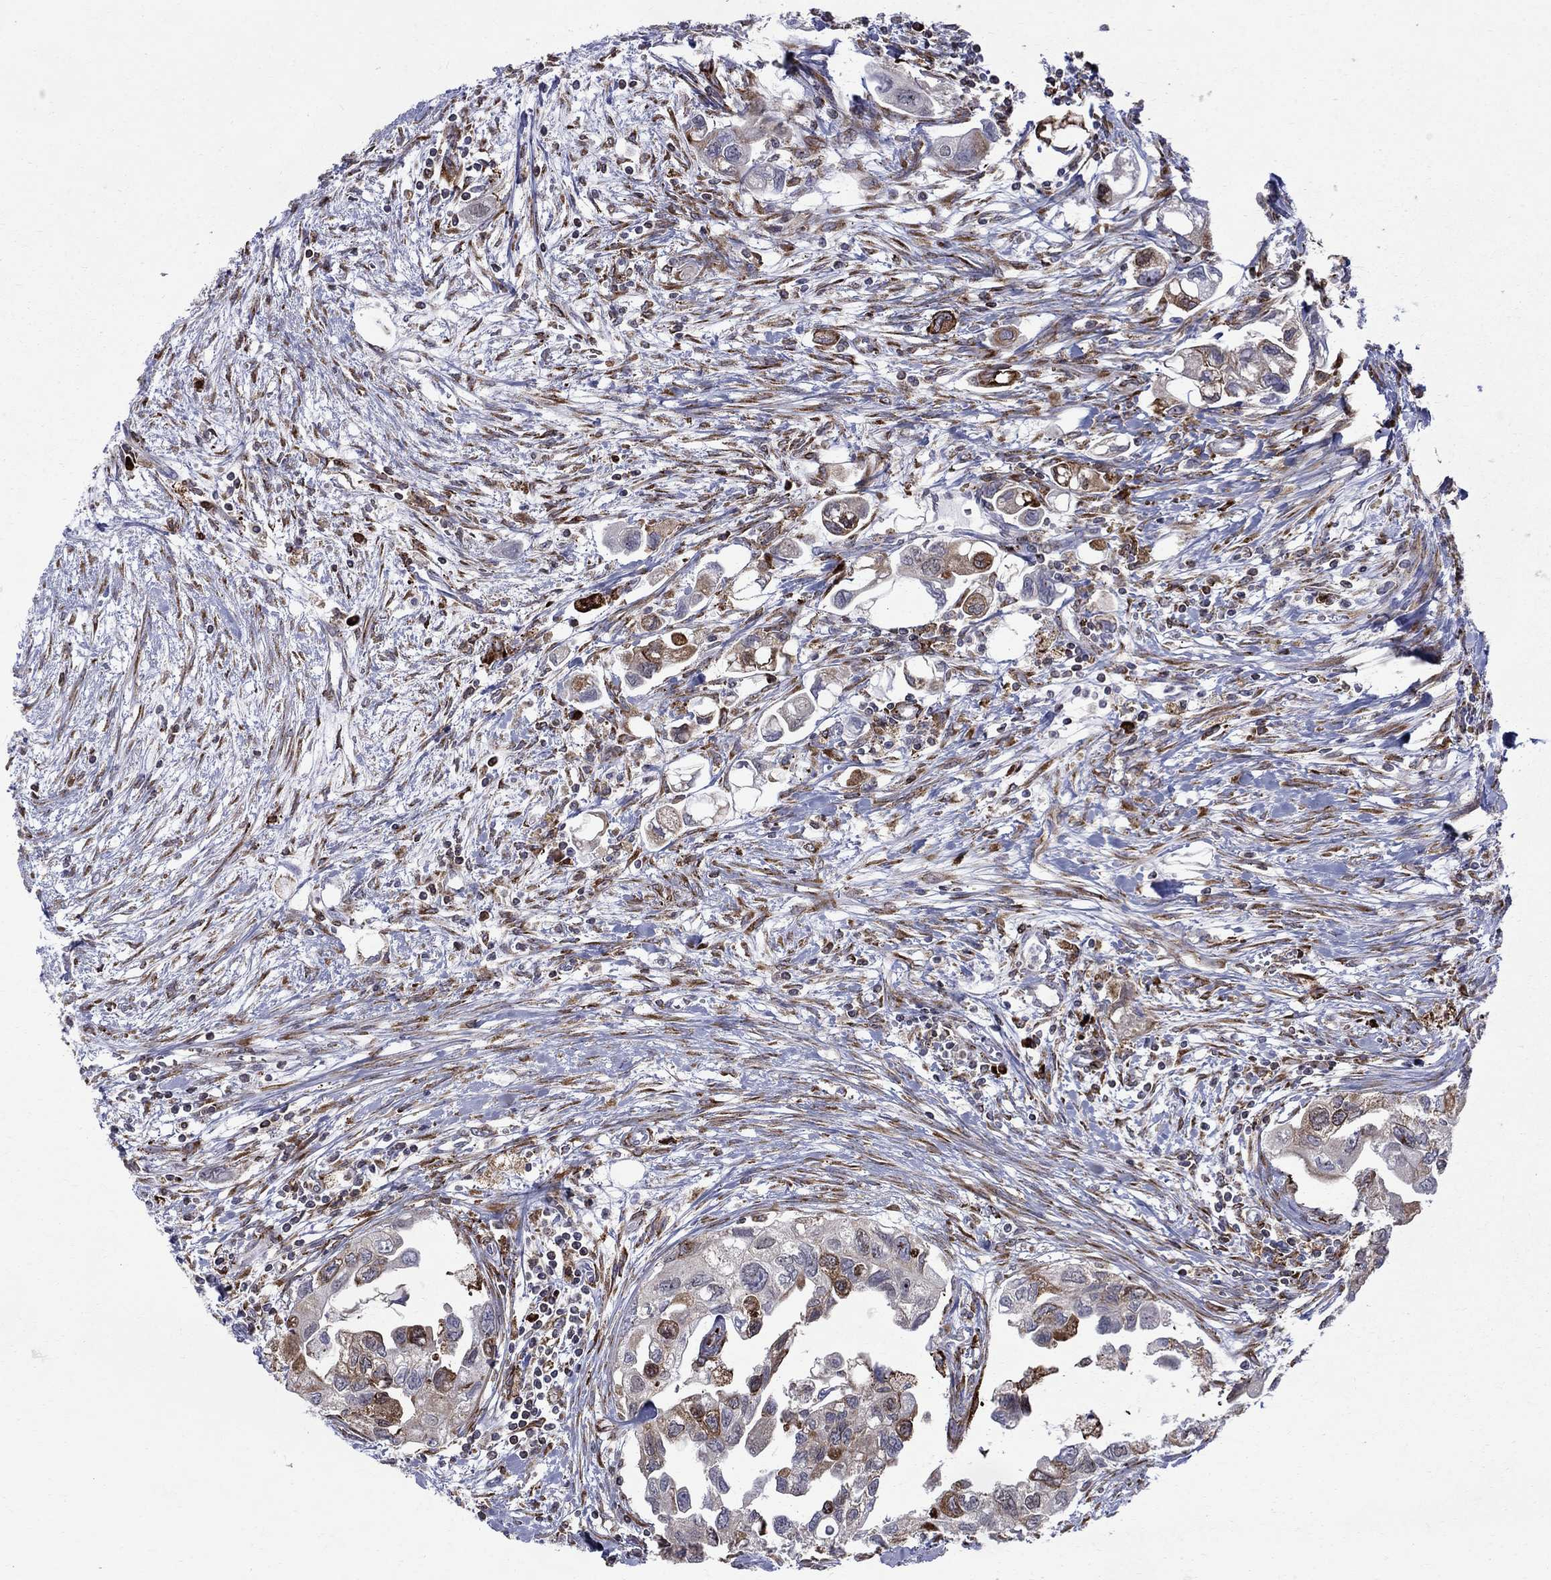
{"staining": {"intensity": "strong", "quantity": "<25%", "location": "cytoplasmic/membranous"}, "tissue": "urothelial cancer", "cell_type": "Tumor cells", "image_type": "cancer", "snomed": [{"axis": "morphology", "description": "Urothelial carcinoma, High grade"}, {"axis": "topography", "description": "Urinary bladder"}], "caption": "Urothelial cancer stained for a protein displays strong cytoplasmic/membranous positivity in tumor cells. The staining was performed using DAB to visualize the protein expression in brown, while the nuclei were stained in blue with hematoxylin (Magnification: 20x).", "gene": "CAB39L", "patient": {"sex": "male", "age": 59}}